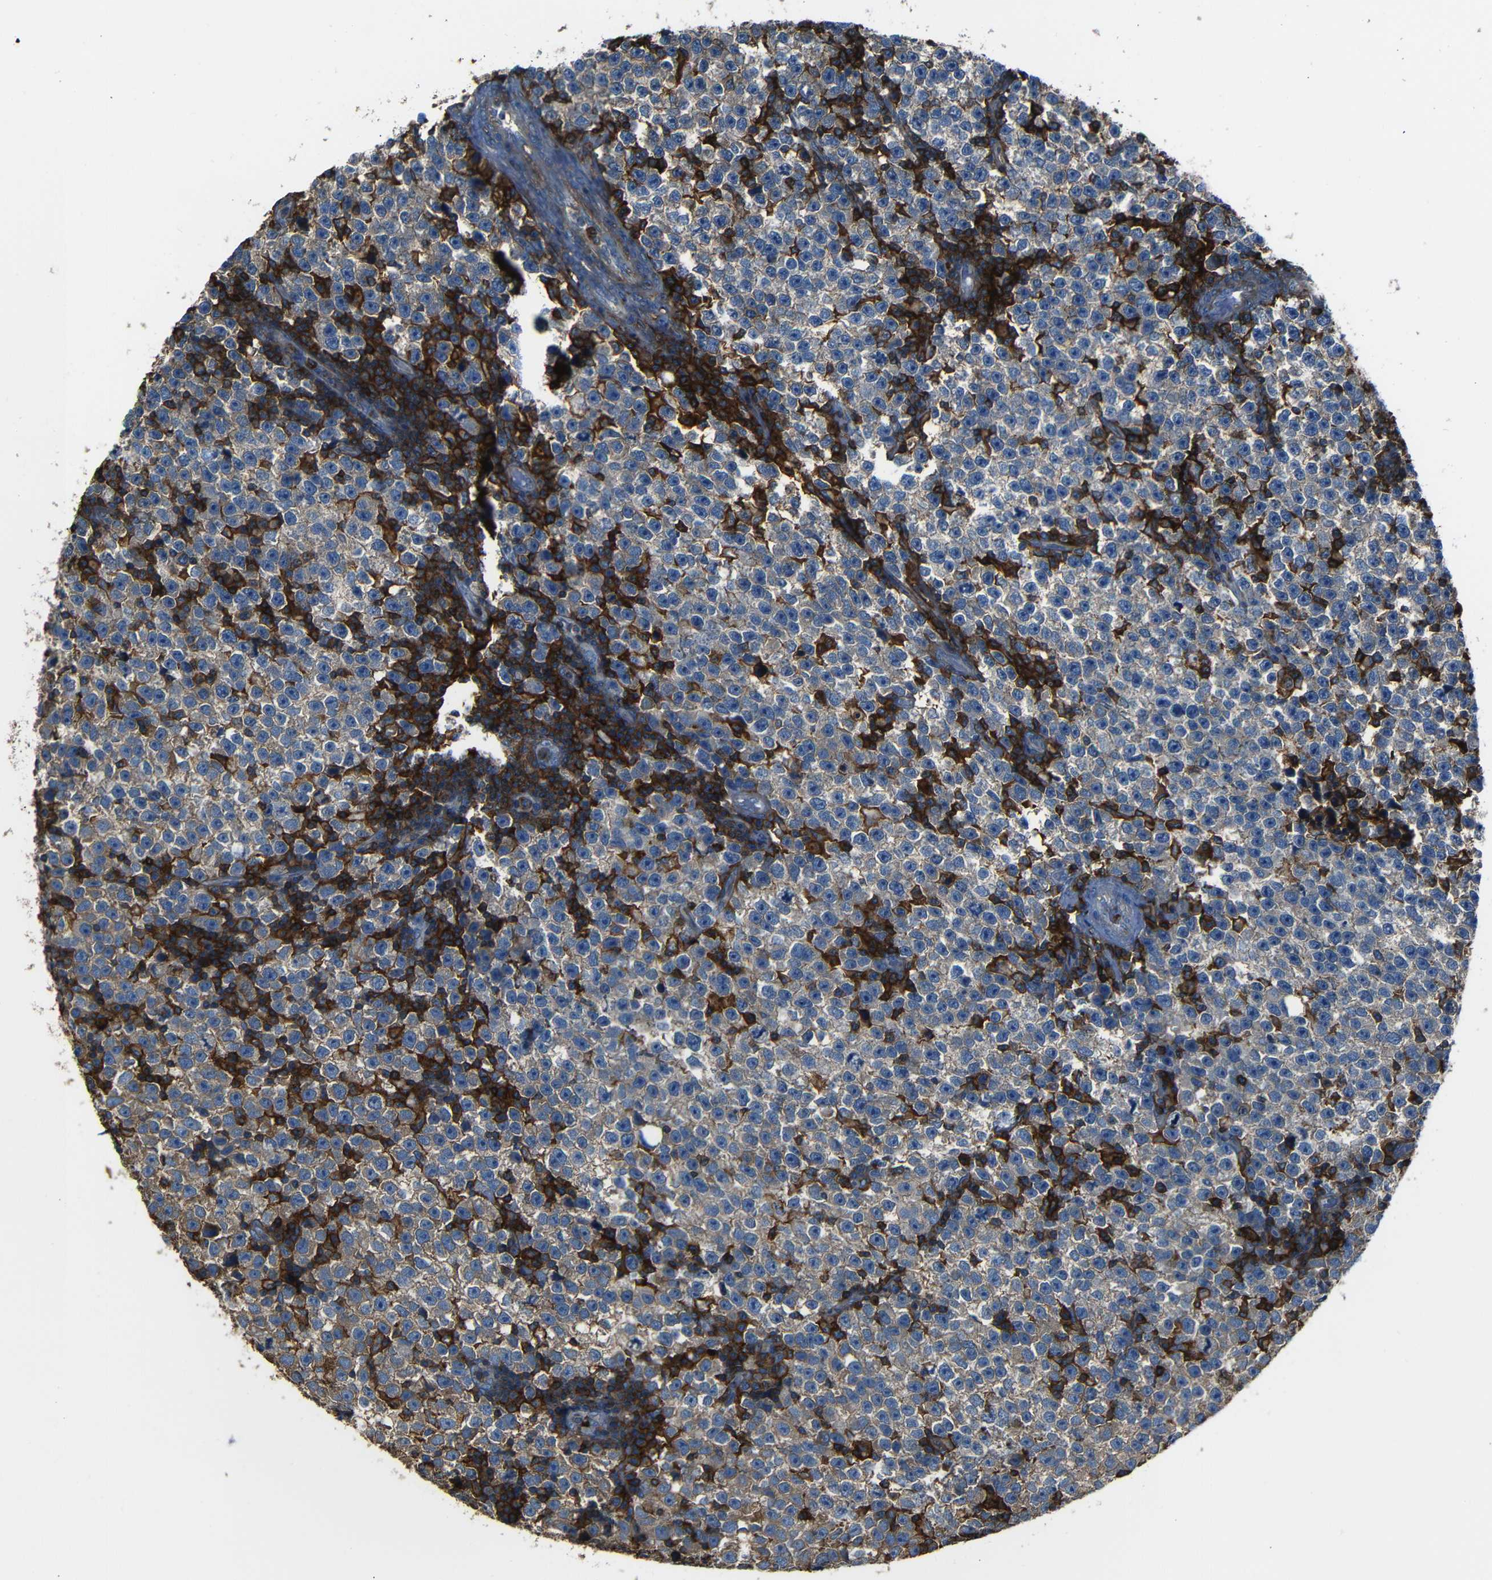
{"staining": {"intensity": "weak", "quantity": "<25%", "location": "cytoplasmic/membranous"}, "tissue": "testis cancer", "cell_type": "Tumor cells", "image_type": "cancer", "snomed": [{"axis": "morphology", "description": "Seminoma, NOS"}, {"axis": "topography", "description": "Testis"}], "caption": "High magnification brightfield microscopy of testis cancer stained with DAB (3,3'-diaminobenzidine) (brown) and counterstained with hematoxylin (blue): tumor cells show no significant staining.", "gene": "ADGRE5", "patient": {"sex": "male", "age": 43}}